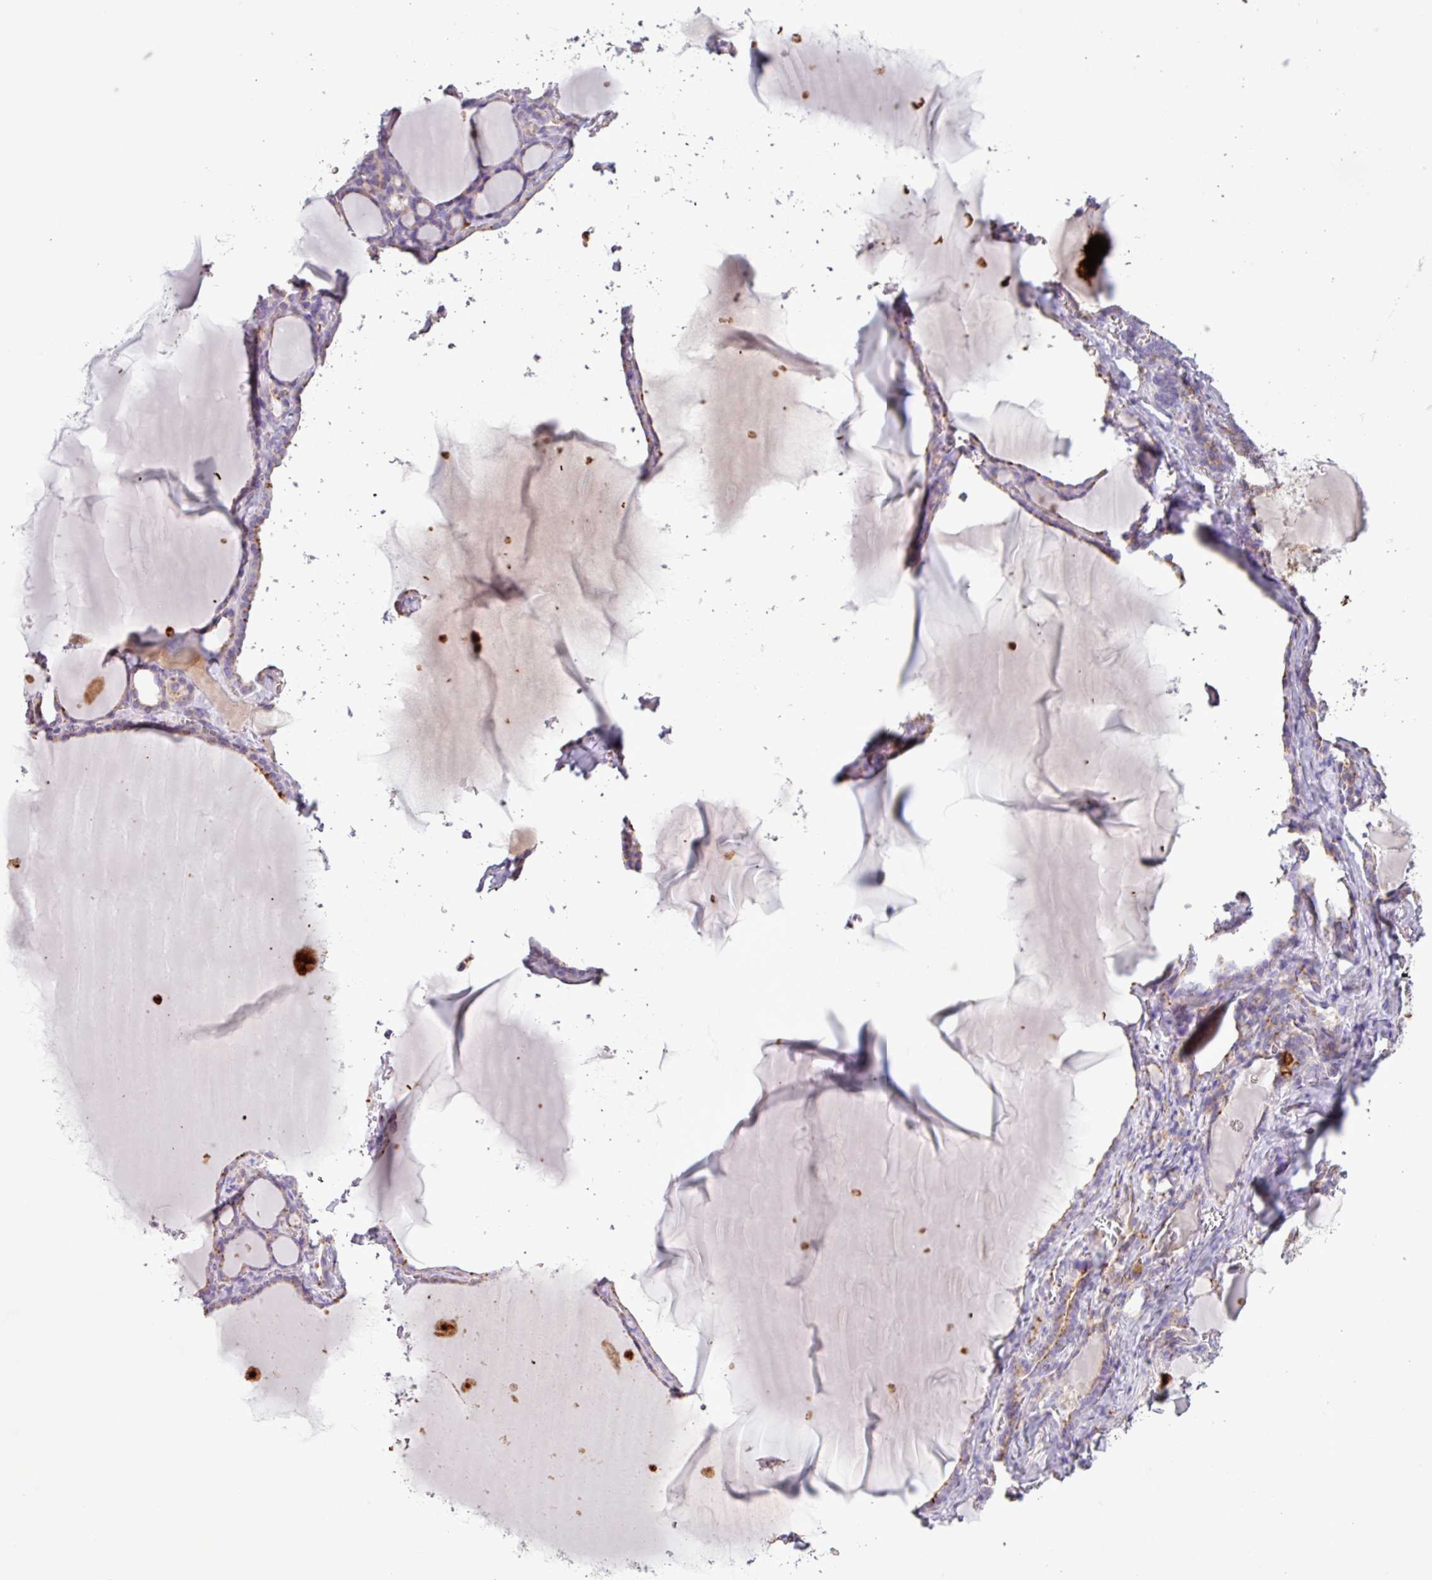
{"staining": {"intensity": "moderate", "quantity": ">75%", "location": "cytoplasmic/membranous"}, "tissue": "thyroid gland", "cell_type": "Glandular cells", "image_type": "normal", "snomed": [{"axis": "morphology", "description": "Normal tissue, NOS"}, {"axis": "topography", "description": "Thyroid gland"}], "caption": "Thyroid gland stained for a protein (brown) shows moderate cytoplasmic/membranous positive staining in about >75% of glandular cells.", "gene": "C4A", "patient": {"sex": "female", "age": 49}}